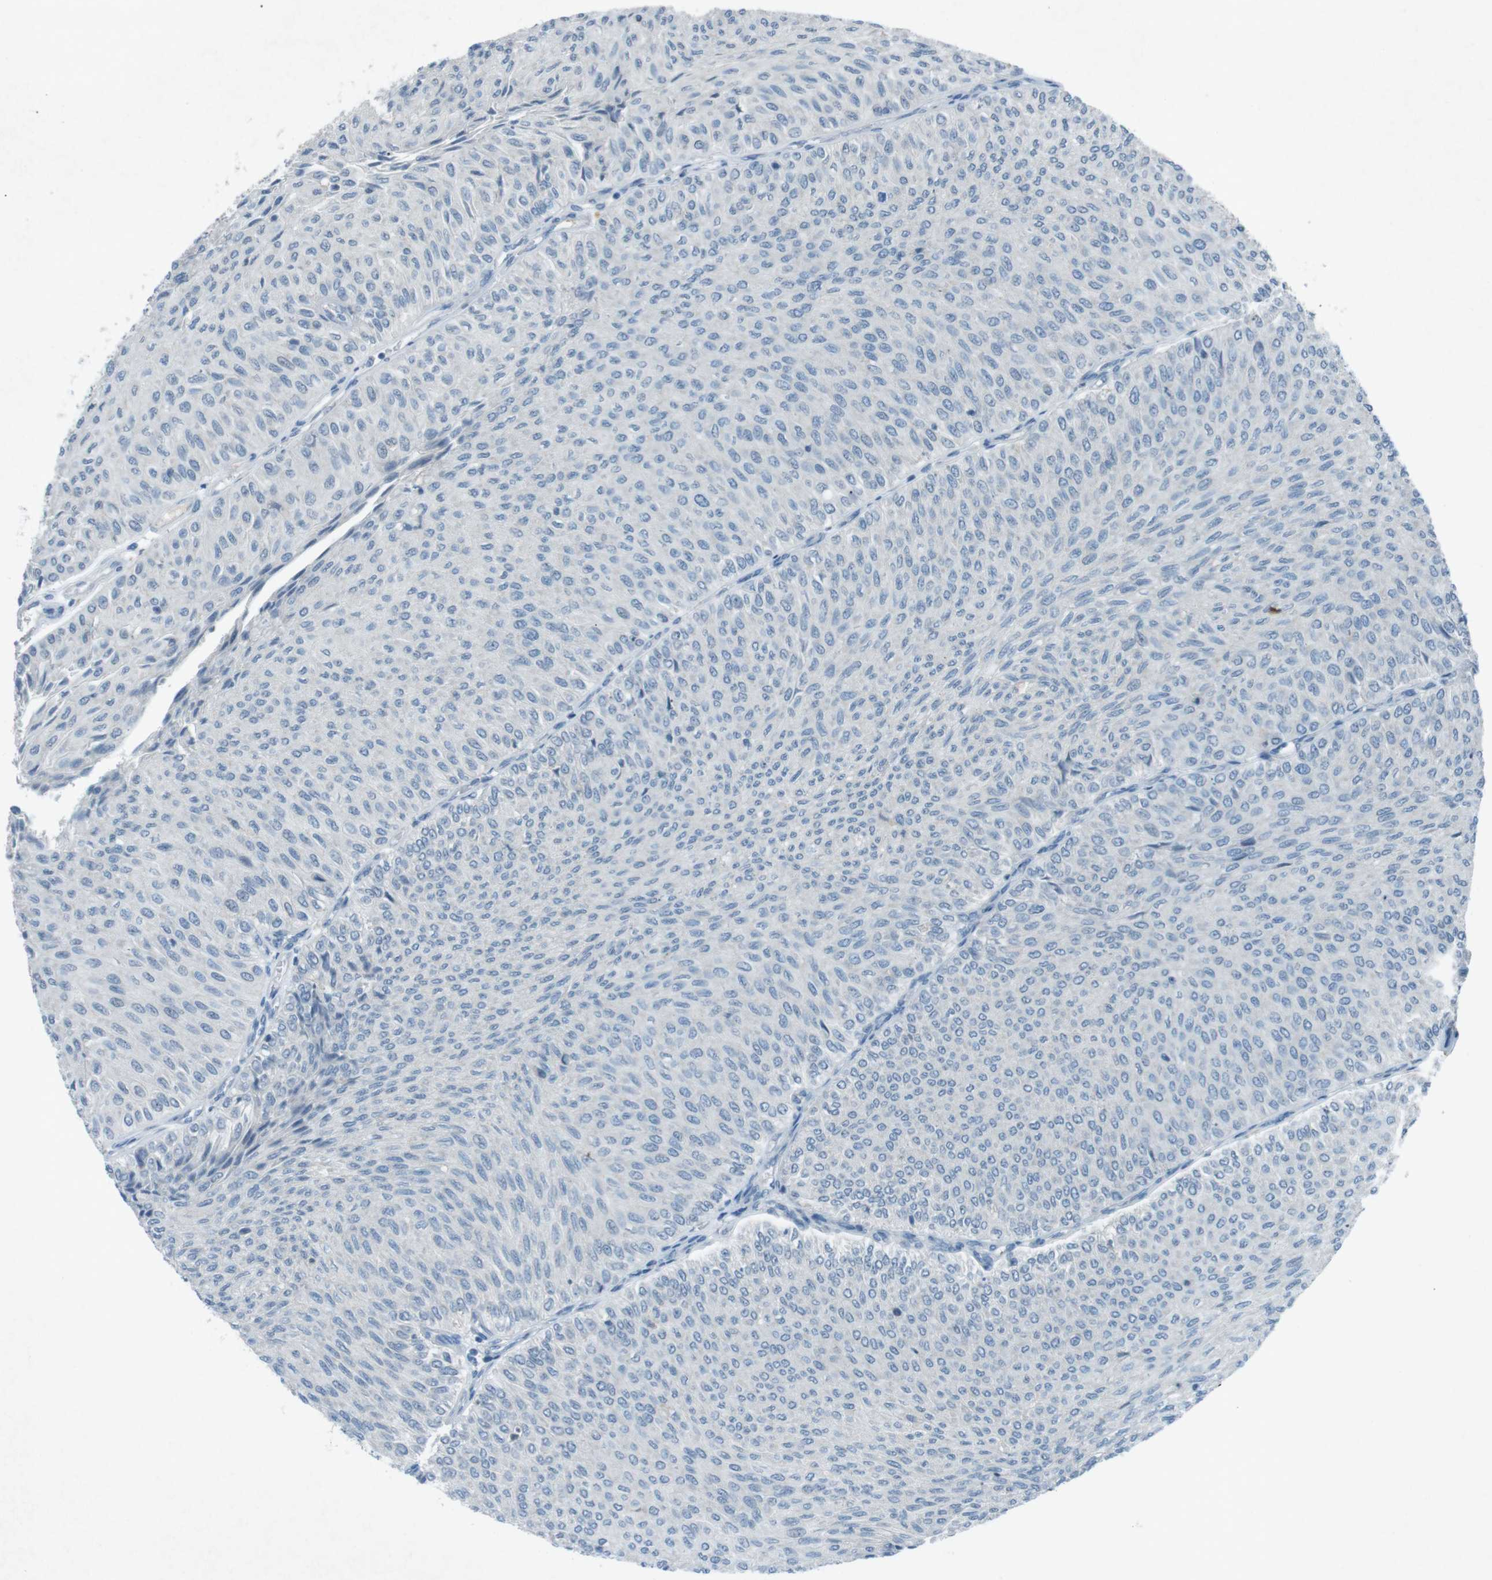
{"staining": {"intensity": "negative", "quantity": "none", "location": "none"}, "tissue": "urothelial cancer", "cell_type": "Tumor cells", "image_type": "cancer", "snomed": [{"axis": "morphology", "description": "Urothelial carcinoma, Low grade"}, {"axis": "topography", "description": "Urinary bladder"}], "caption": "There is no significant positivity in tumor cells of urothelial cancer.", "gene": "FCRLA", "patient": {"sex": "male", "age": 78}}